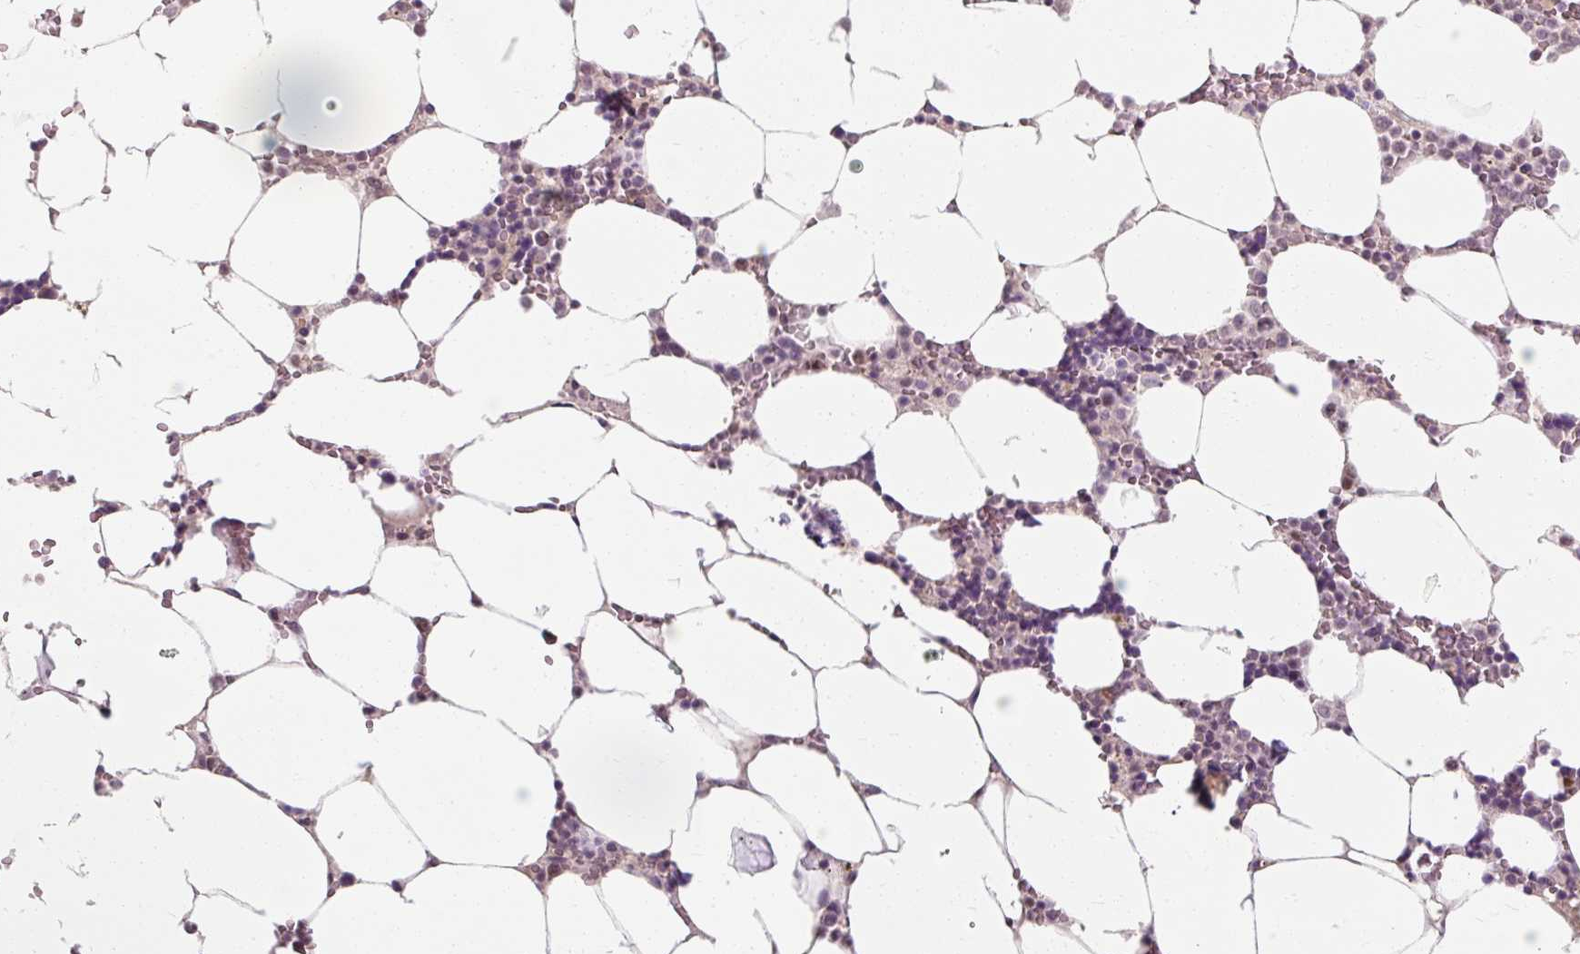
{"staining": {"intensity": "weak", "quantity": "<25%", "location": "nuclear"}, "tissue": "bone marrow", "cell_type": "Hematopoietic cells", "image_type": "normal", "snomed": [{"axis": "morphology", "description": "Normal tissue, NOS"}, {"axis": "topography", "description": "Bone marrow"}], "caption": "Unremarkable bone marrow was stained to show a protein in brown. There is no significant positivity in hematopoietic cells. (DAB (3,3'-diaminobenzidine) immunohistochemistry (IHC) with hematoxylin counter stain).", "gene": "ENSG00000291316", "patient": {"sex": "male", "age": 64}}